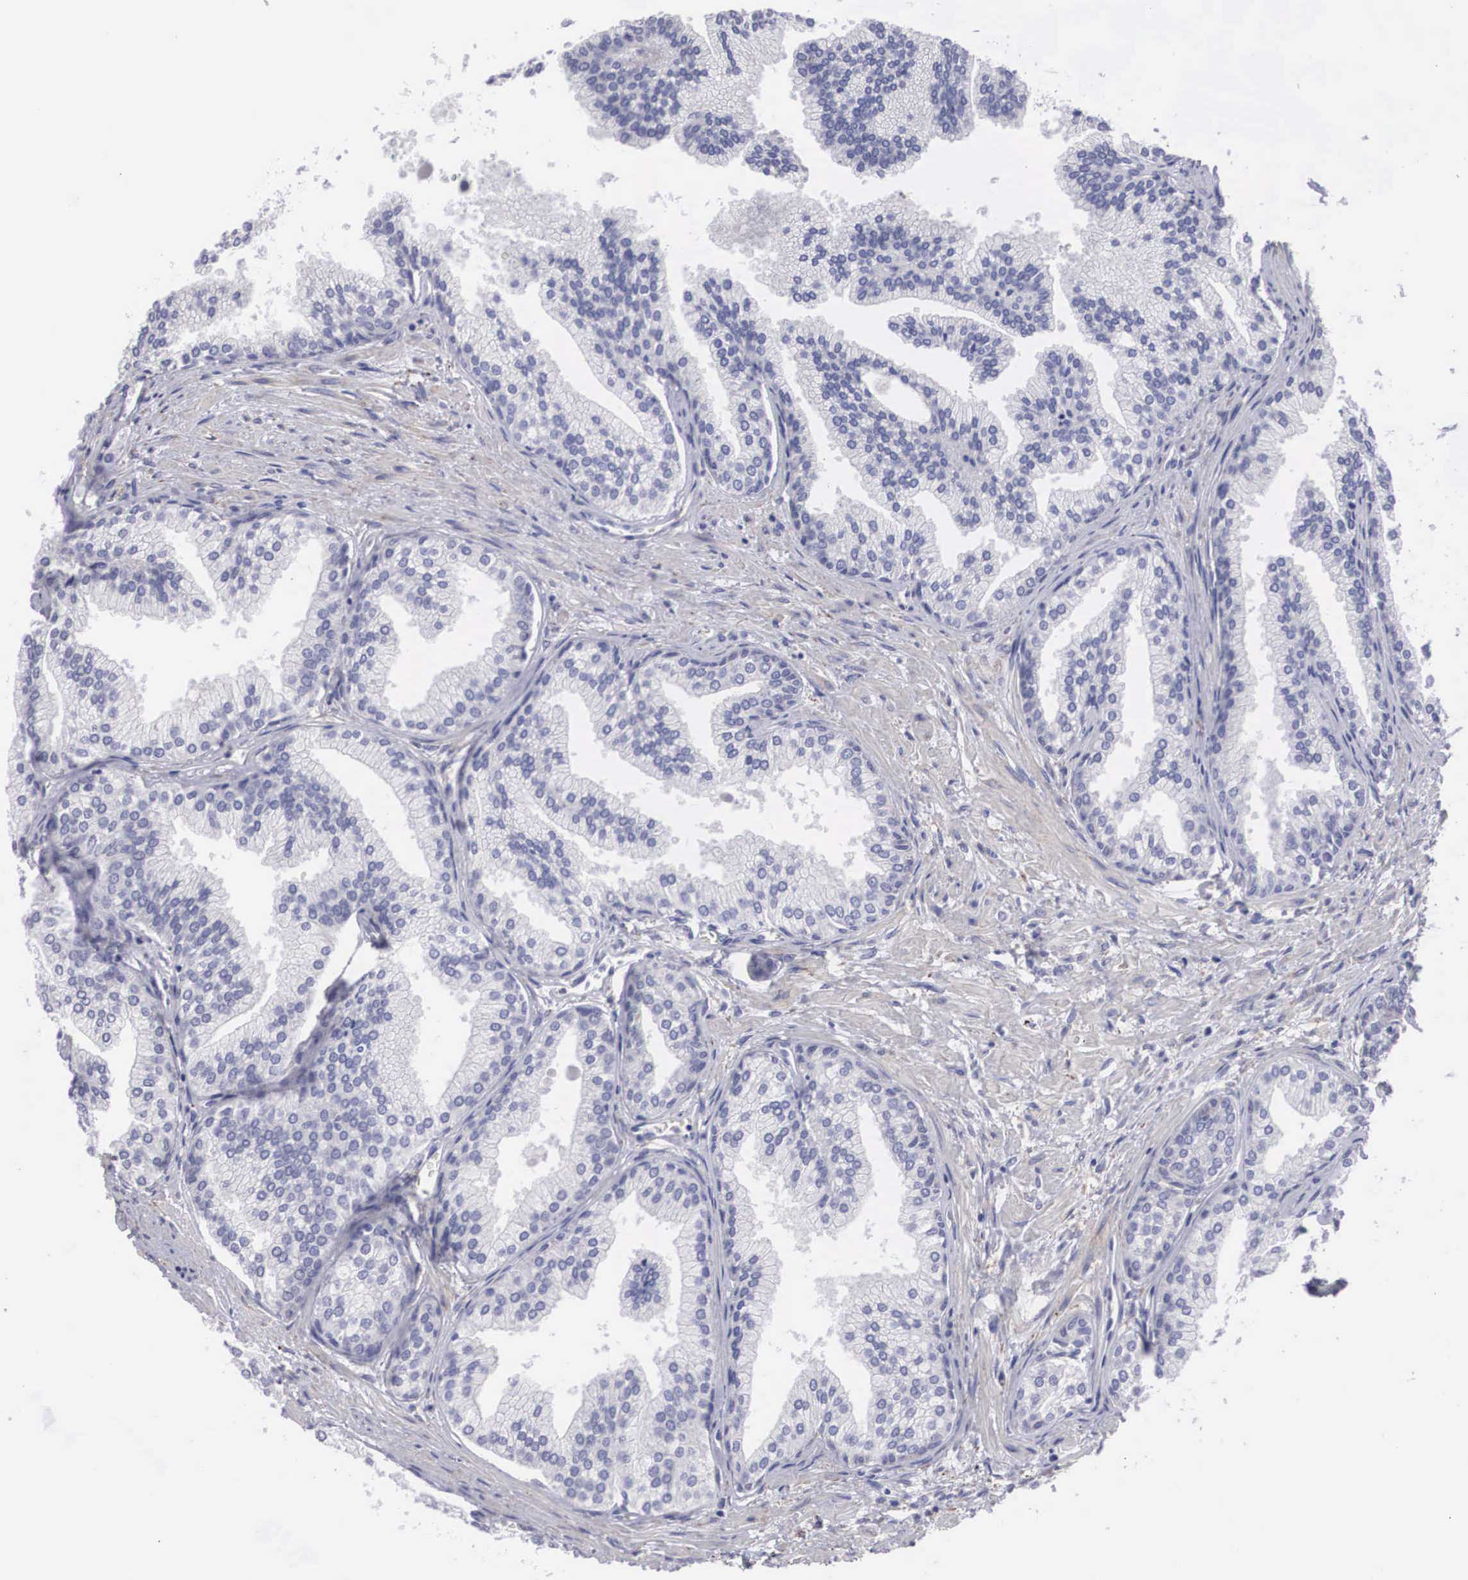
{"staining": {"intensity": "weak", "quantity": "25%-75%", "location": "cytoplasmic/membranous"}, "tissue": "prostate", "cell_type": "Glandular cells", "image_type": "normal", "snomed": [{"axis": "morphology", "description": "Normal tissue, NOS"}, {"axis": "topography", "description": "Prostate"}], "caption": "Immunohistochemical staining of normal human prostate shows low levels of weak cytoplasmic/membranous expression in approximately 25%-75% of glandular cells. (DAB (3,3'-diaminobenzidine) IHC with brightfield microscopy, high magnification).", "gene": "ARMCX3", "patient": {"sex": "male", "age": 68}}